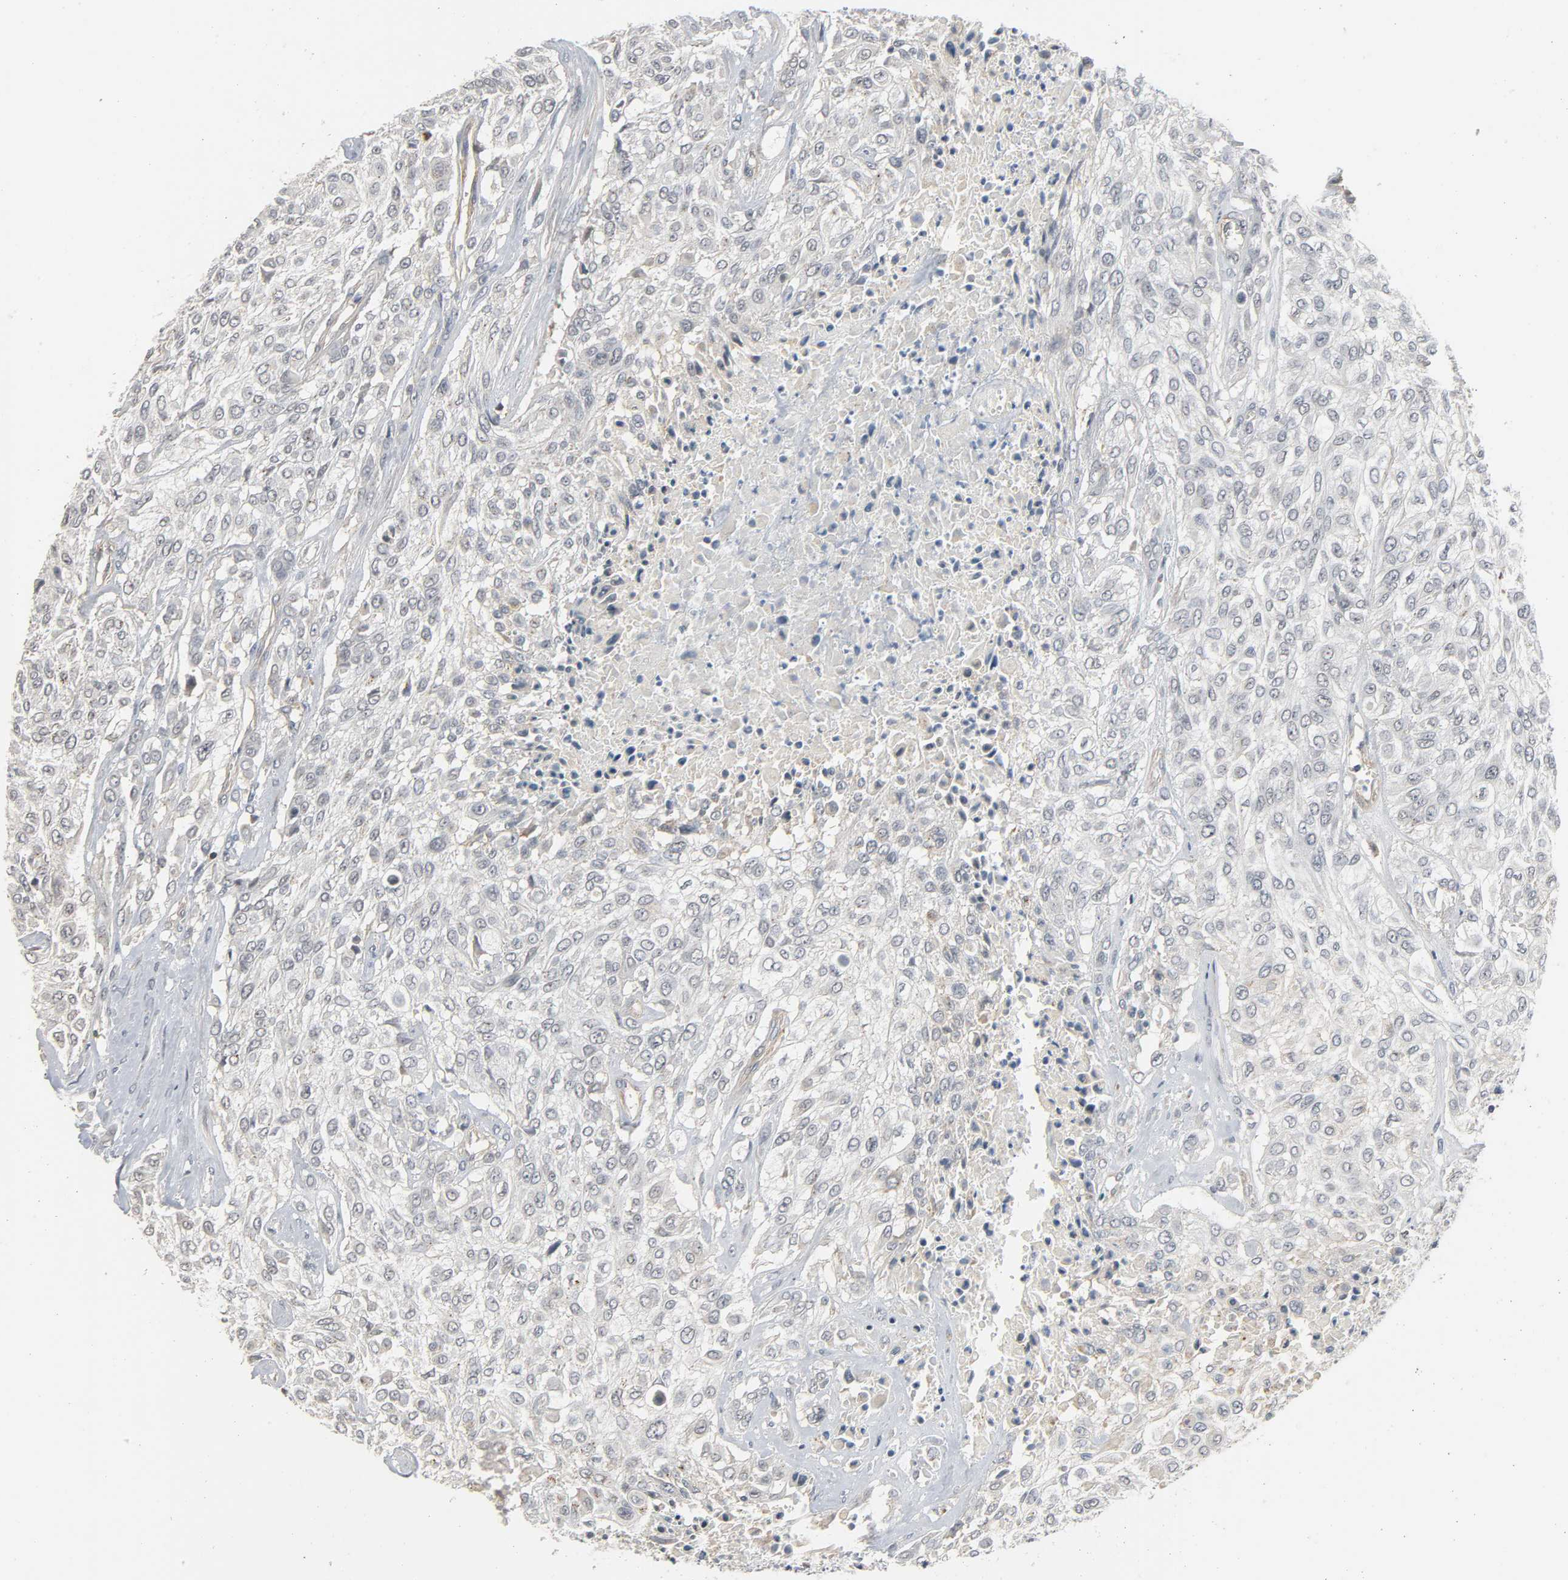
{"staining": {"intensity": "weak", "quantity": "<25%", "location": "cytoplasmic/membranous"}, "tissue": "urothelial cancer", "cell_type": "Tumor cells", "image_type": "cancer", "snomed": [{"axis": "morphology", "description": "Urothelial carcinoma, High grade"}, {"axis": "topography", "description": "Urinary bladder"}], "caption": "Immunohistochemistry image of neoplastic tissue: human urothelial cancer stained with DAB exhibits no significant protein staining in tumor cells. (DAB IHC visualized using brightfield microscopy, high magnification).", "gene": "CD4", "patient": {"sex": "male", "age": 57}}